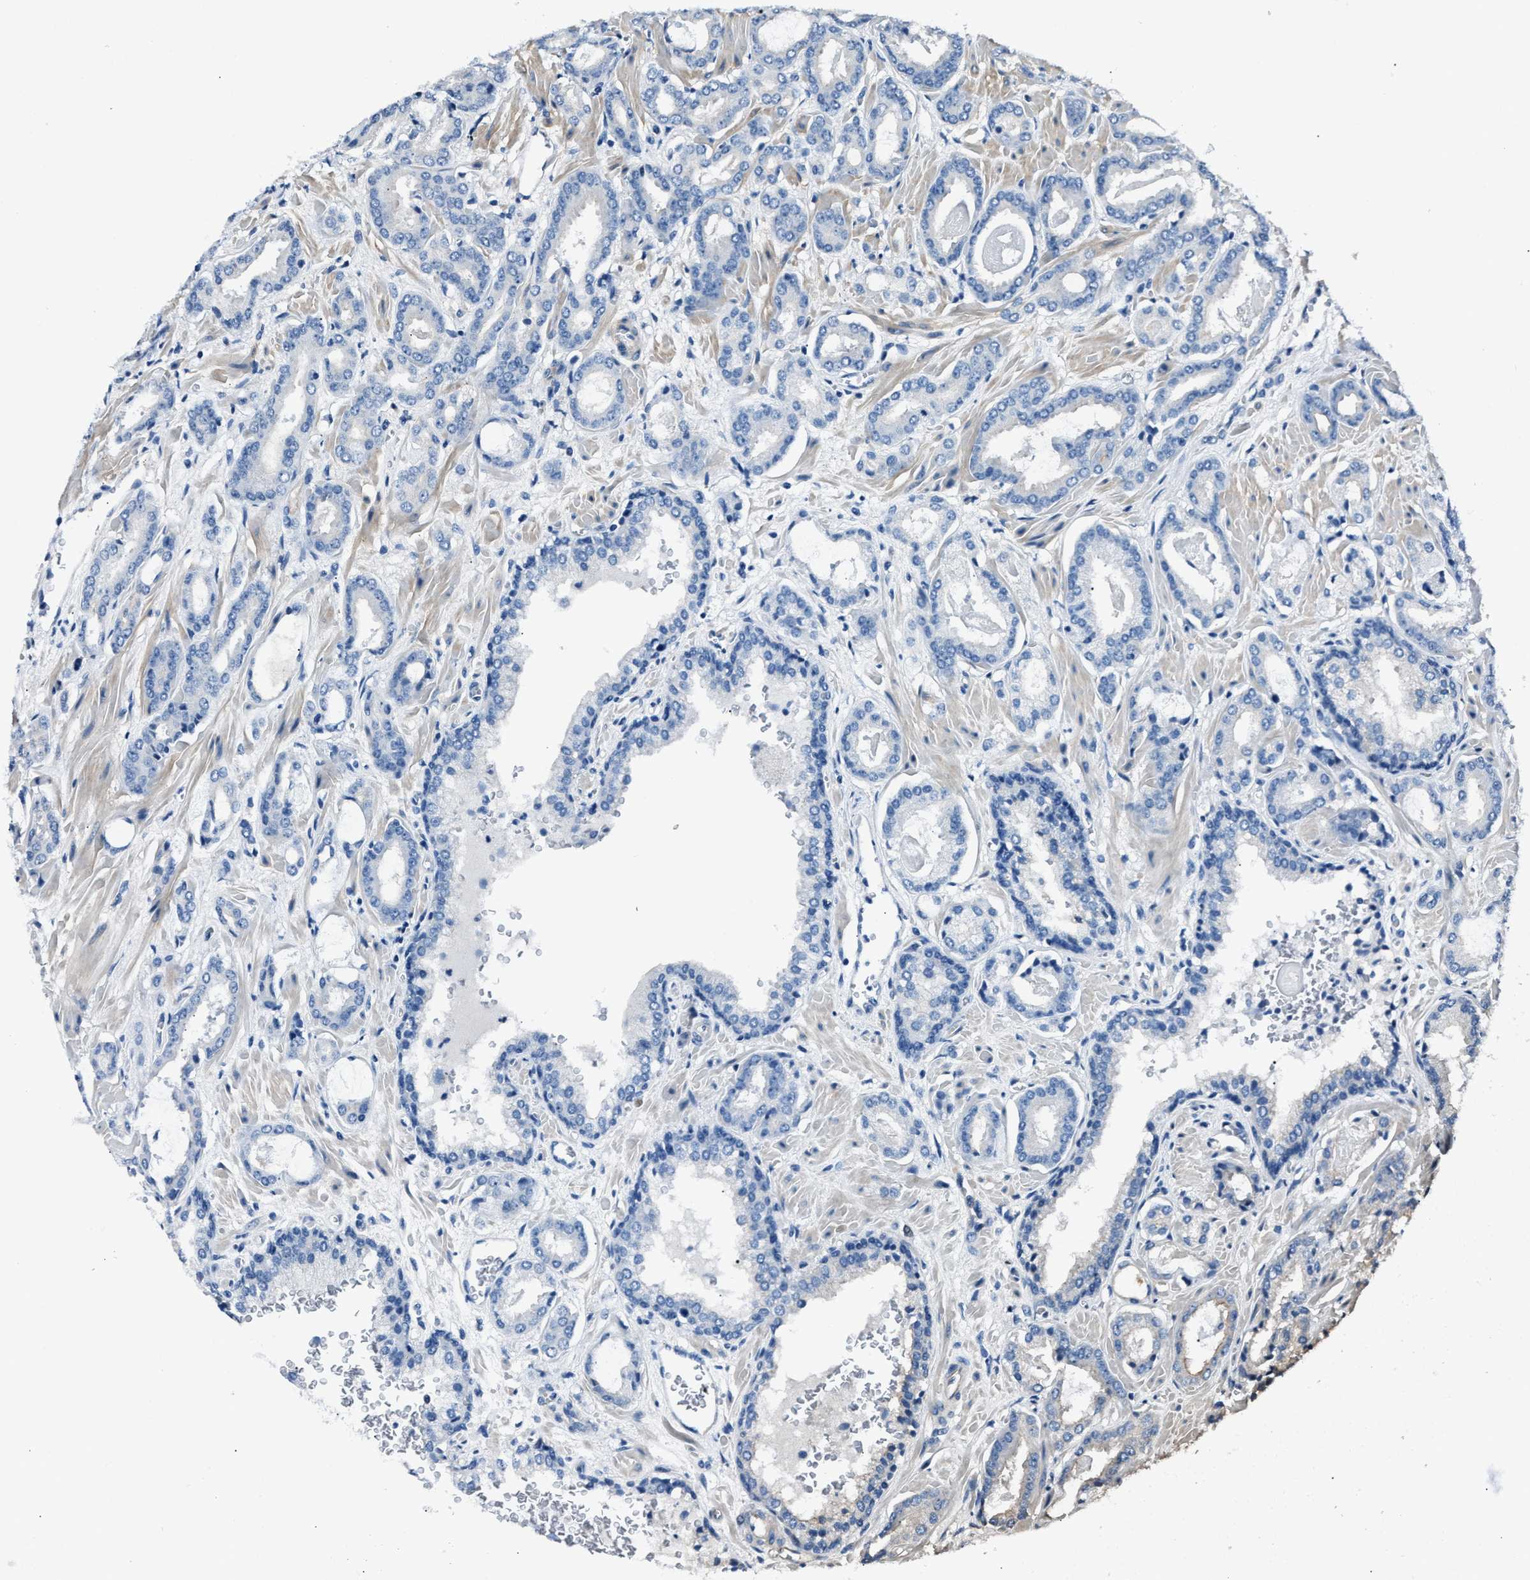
{"staining": {"intensity": "negative", "quantity": "none", "location": "none"}, "tissue": "prostate cancer", "cell_type": "Tumor cells", "image_type": "cancer", "snomed": [{"axis": "morphology", "description": "Adenocarcinoma, Low grade"}, {"axis": "topography", "description": "Prostate"}], "caption": "IHC image of neoplastic tissue: human low-grade adenocarcinoma (prostate) stained with DAB (3,3'-diaminobenzidine) shows no significant protein expression in tumor cells.", "gene": "MPDZ", "patient": {"sex": "male", "age": 53}}